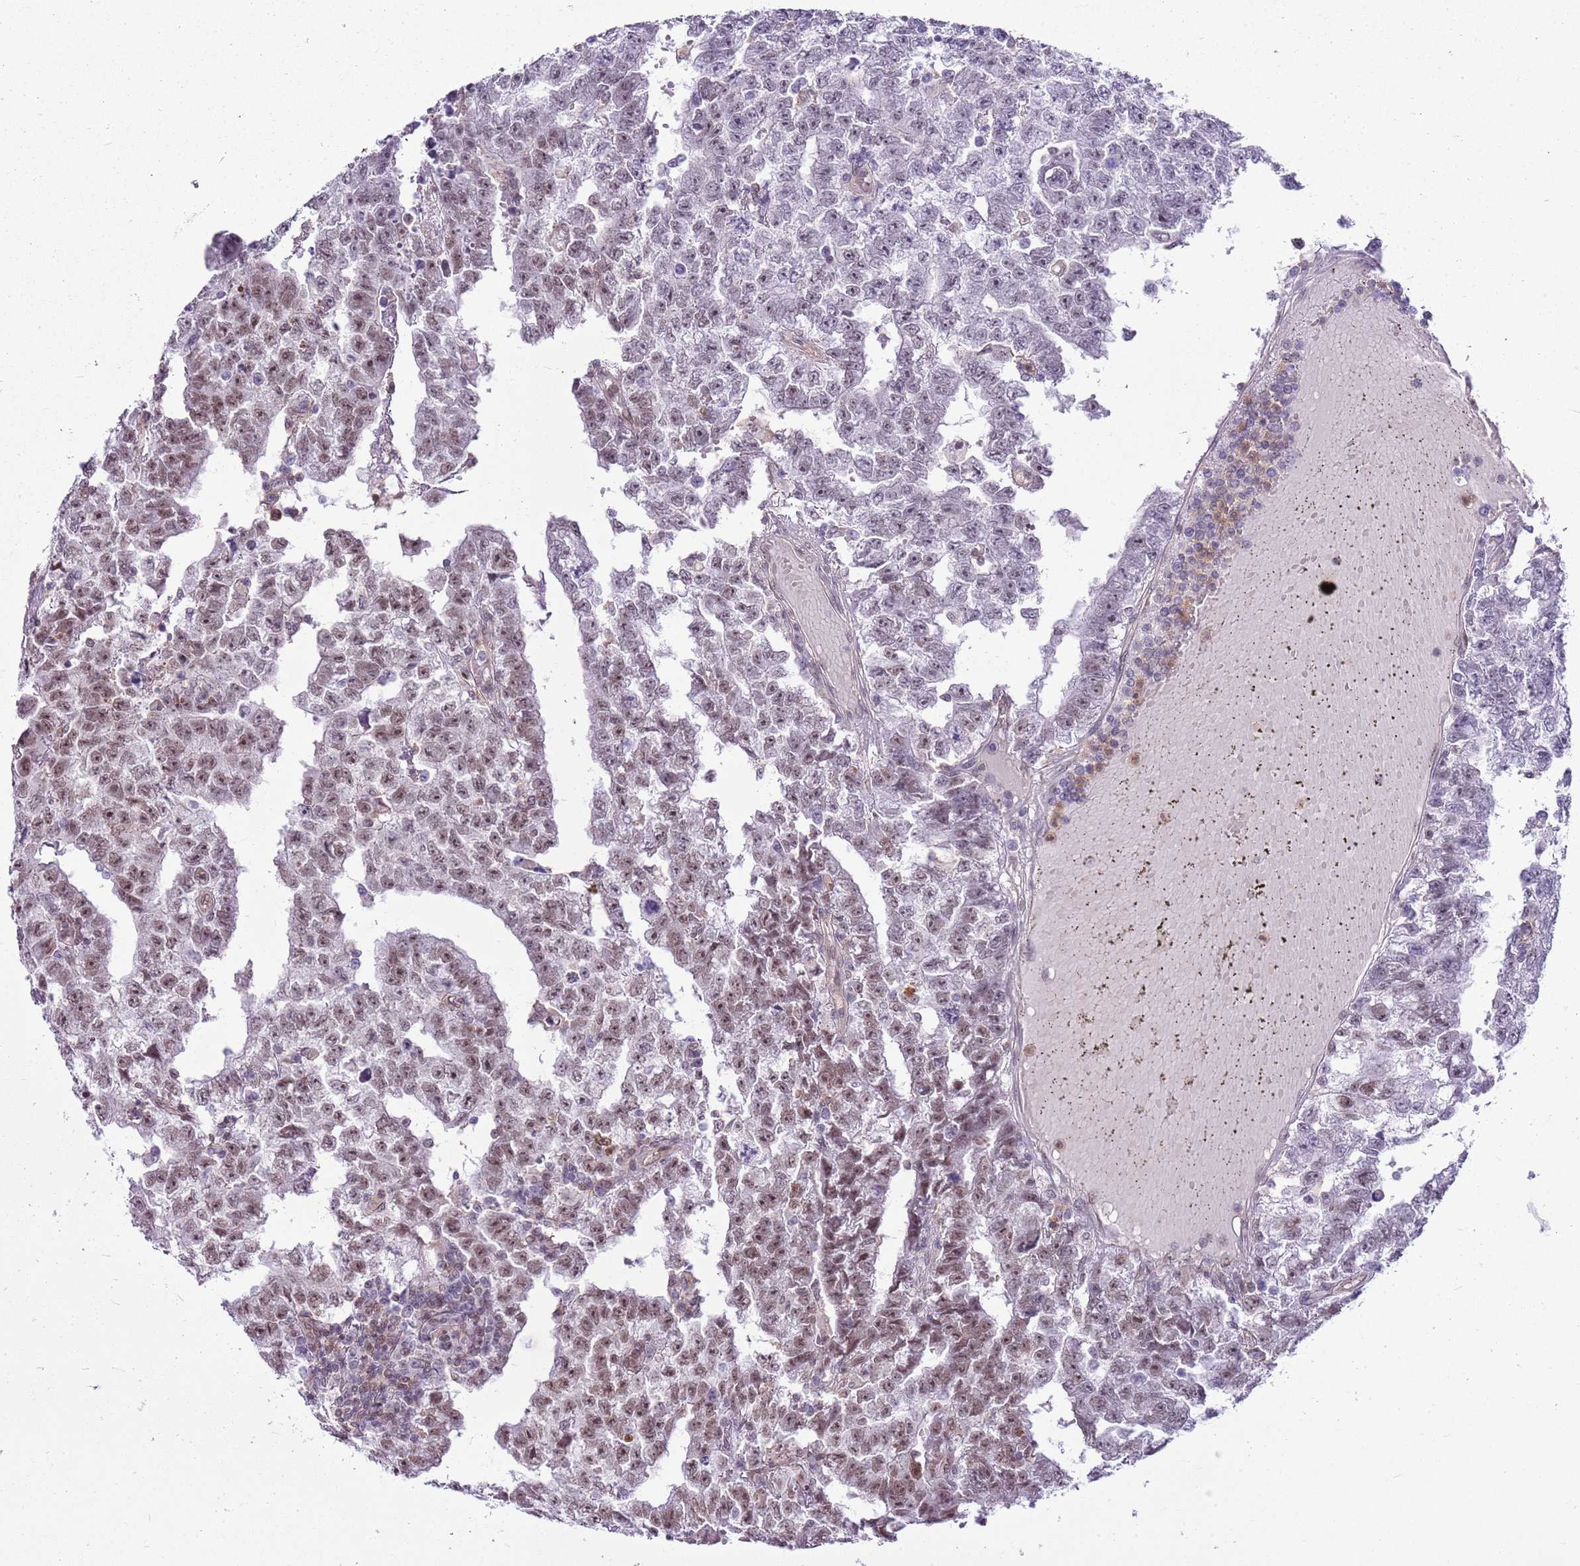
{"staining": {"intensity": "moderate", "quantity": "25%-75%", "location": "nuclear"}, "tissue": "testis cancer", "cell_type": "Tumor cells", "image_type": "cancer", "snomed": [{"axis": "morphology", "description": "Carcinoma, Embryonal, NOS"}, {"axis": "topography", "description": "Testis"}], "caption": "Human testis cancer (embryonal carcinoma) stained for a protein (brown) demonstrates moderate nuclear positive staining in approximately 25%-75% of tumor cells.", "gene": "DHX32", "patient": {"sex": "male", "age": 25}}